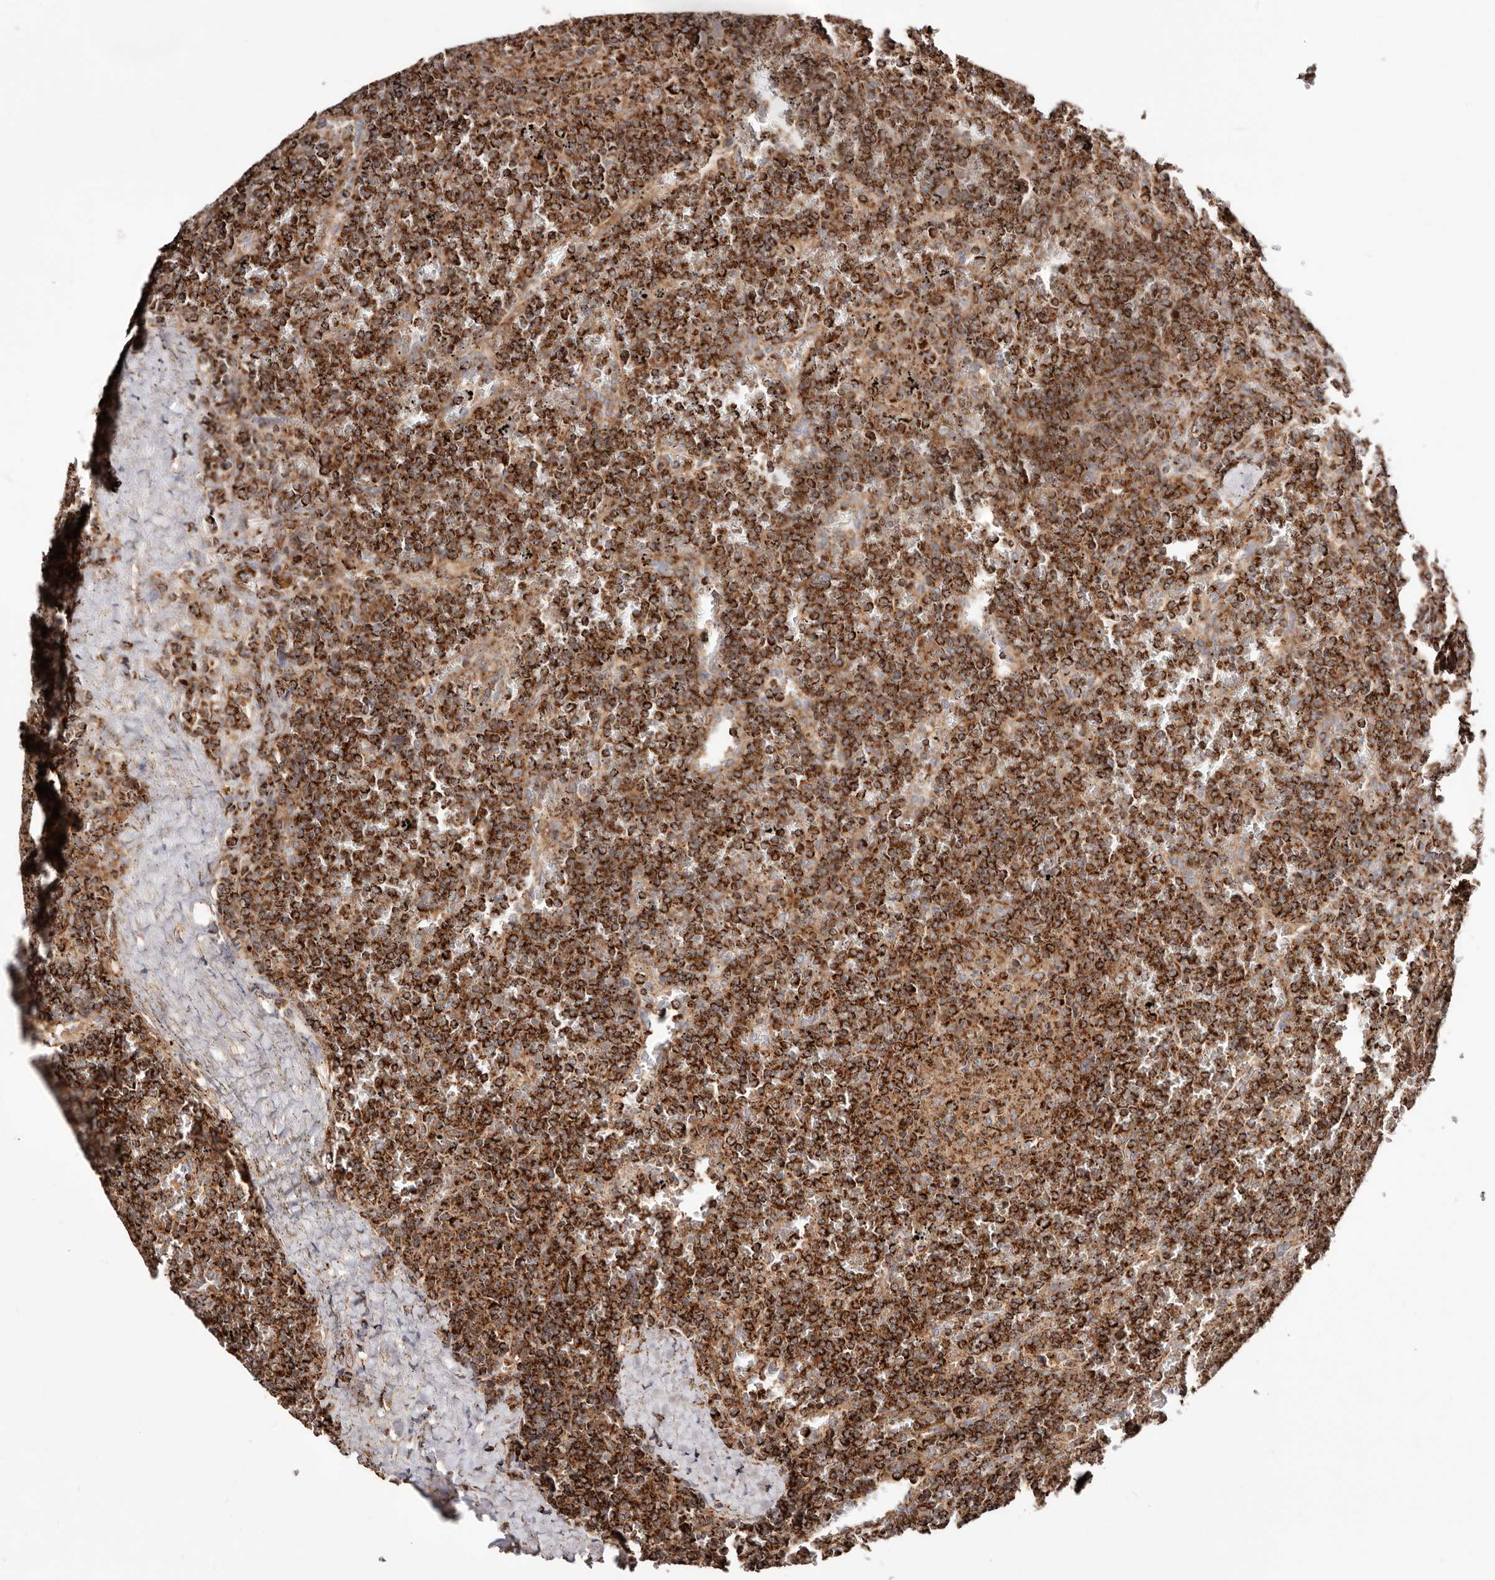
{"staining": {"intensity": "strong", "quantity": ">75%", "location": "cytoplasmic/membranous"}, "tissue": "lymphoma", "cell_type": "Tumor cells", "image_type": "cancer", "snomed": [{"axis": "morphology", "description": "Malignant lymphoma, non-Hodgkin's type, Low grade"}, {"axis": "topography", "description": "Spleen"}], "caption": "Immunohistochemical staining of human lymphoma demonstrates high levels of strong cytoplasmic/membranous protein positivity in about >75% of tumor cells. (DAB IHC with brightfield microscopy, high magnification).", "gene": "PRKACB", "patient": {"sex": "female", "age": 19}}